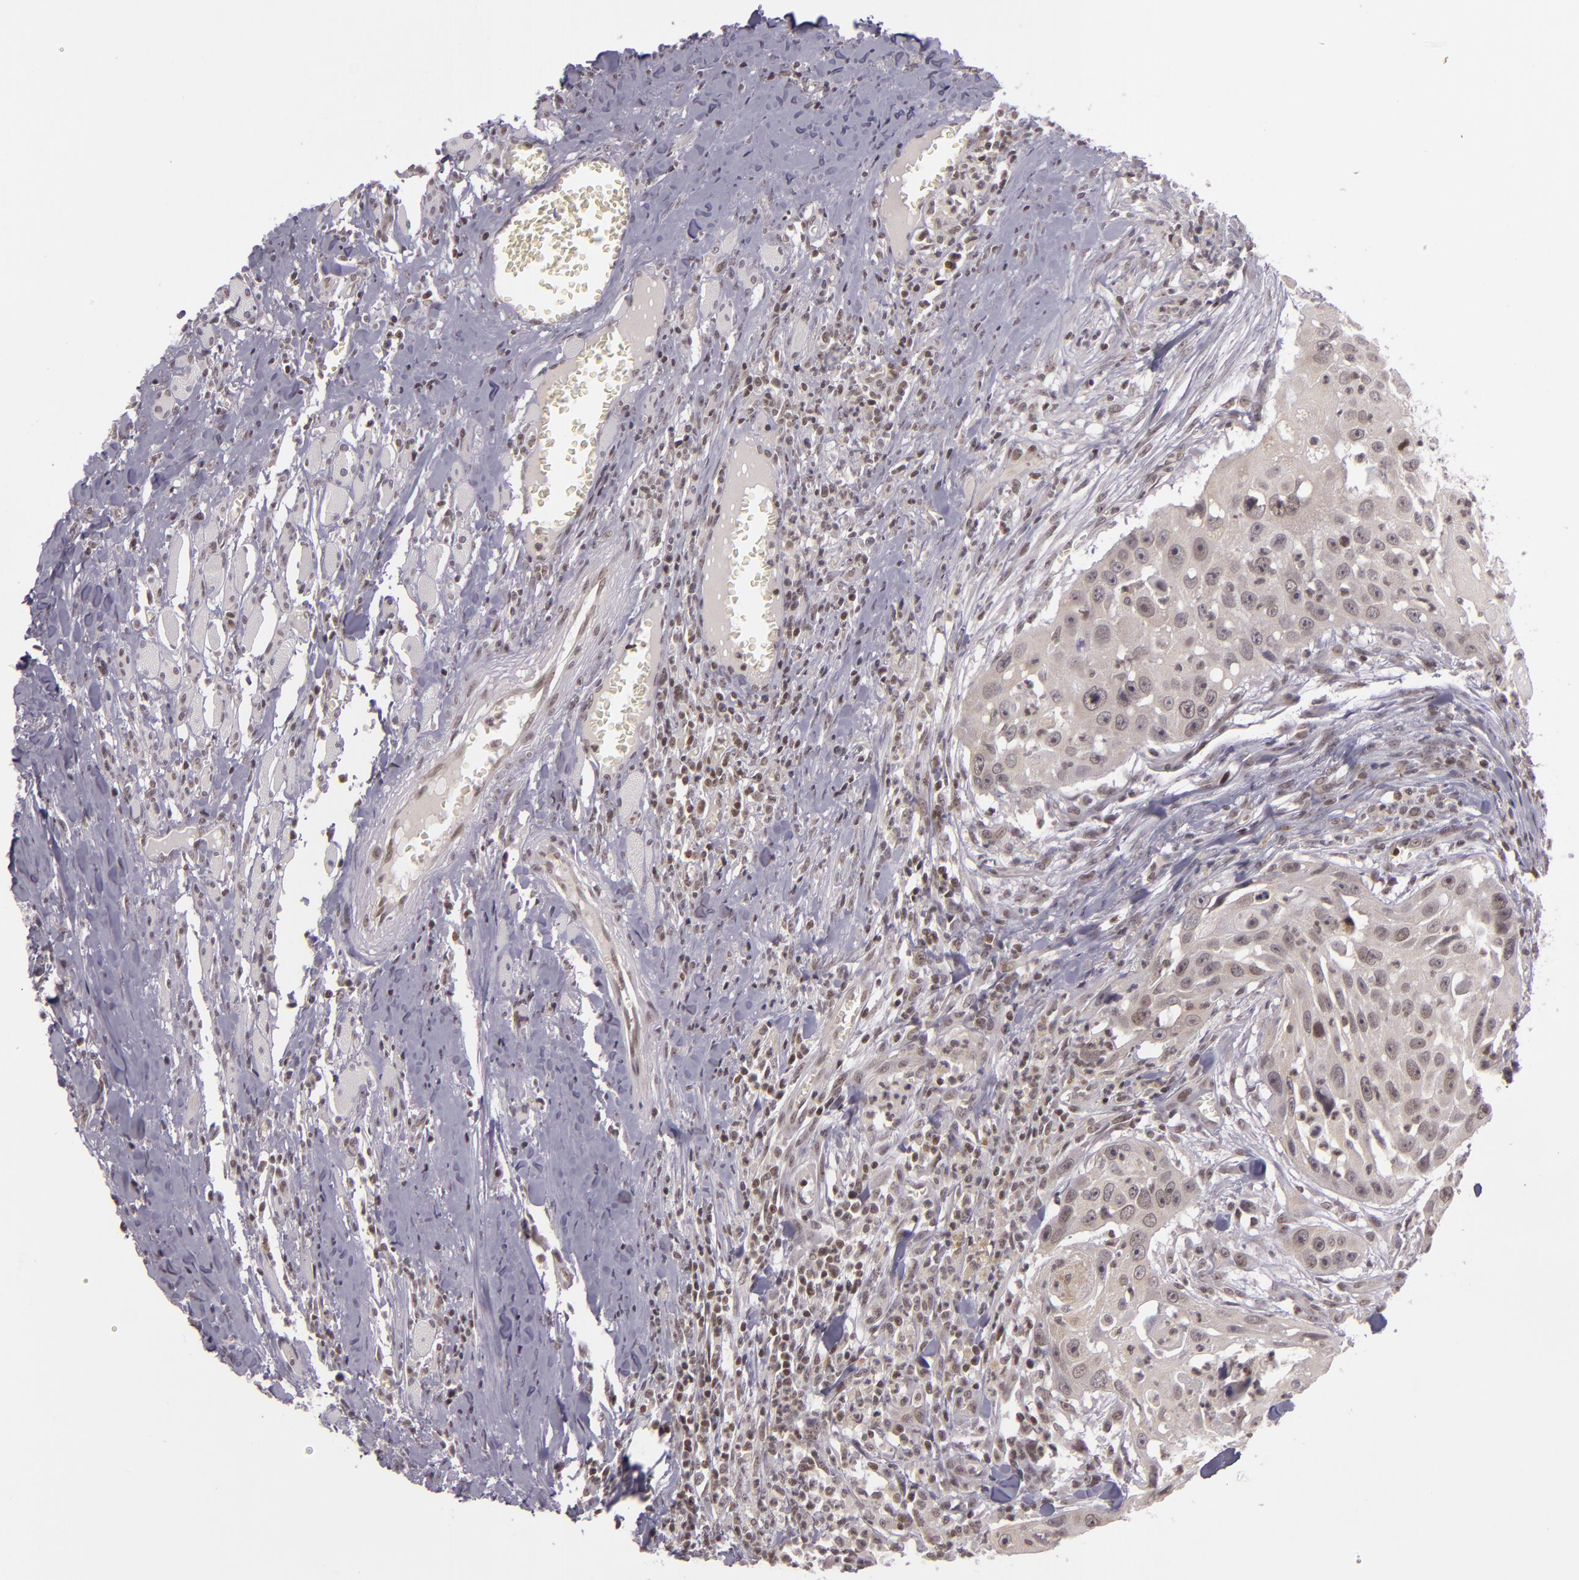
{"staining": {"intensity": "weak", "quantity": "25%-75%", "location": "nuclear"}, "tissue": "head and neck cancer", "cell_type": "Tumor cells", "image_type": "cancer", "snomed": [{"axis": "morphology", "description": "Squamous cell carcinoma, NOS"}, {"axis": "topography", "description": "Head-Neck"}], "caption": "Protein staining by immunohistochemistry (IHC) exhibits weak nuclear staining in approximately 25%-75% of tumor cells in head and neck cancer.", "gene": "ZFX", "patient": {"sex": "male", "age": 64}}